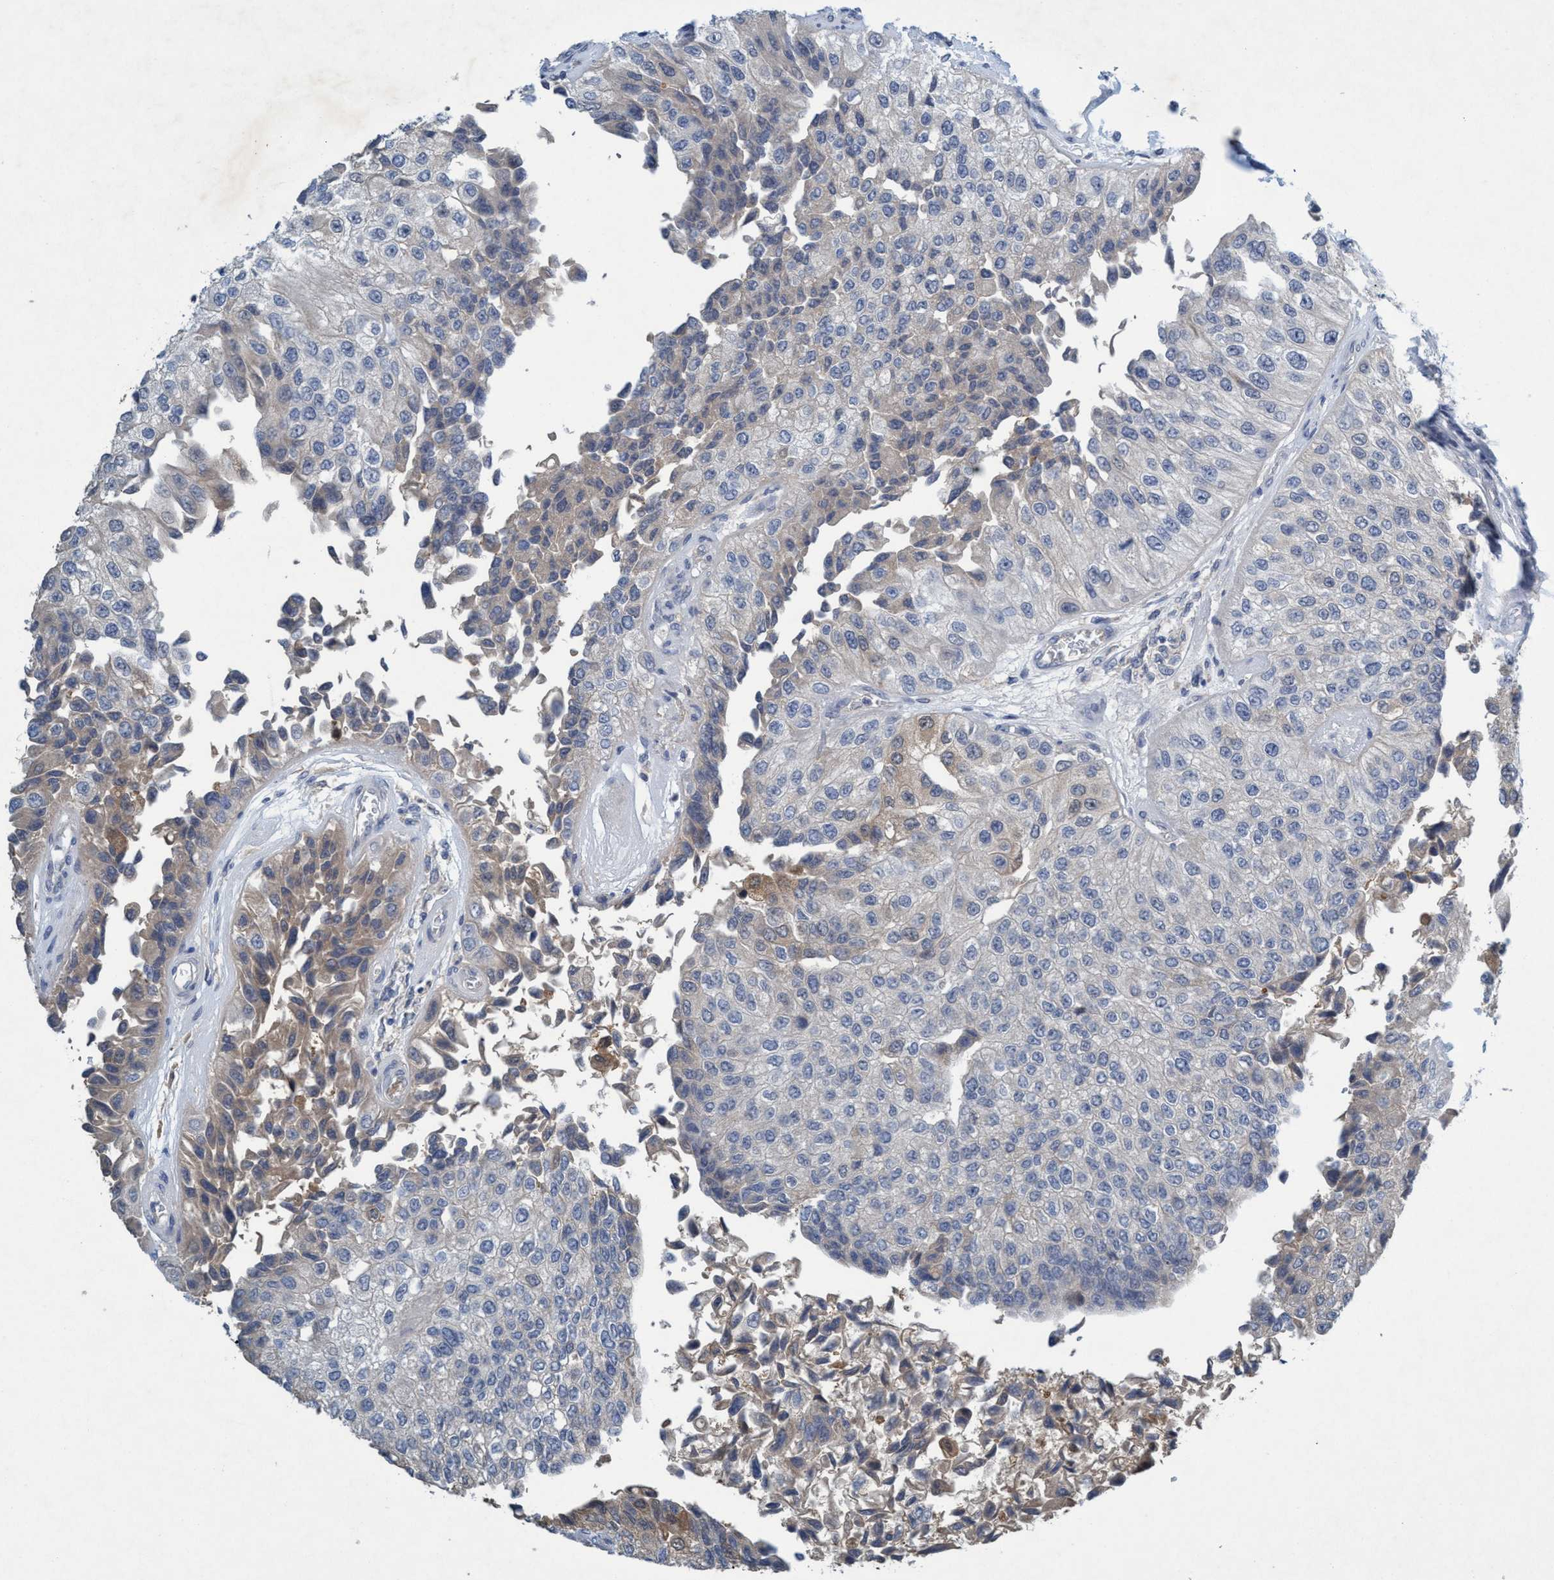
{"staining": {"intensity": "weak", "quantity": "25%-75%", "location": "cytoplasmic/membranous"}, "tissue": "urothelial cancer", "cell_type": "Tumor cells", "image_type": "cancer", "snomed": [{"axis": "morphology", "description": "Urothelial carcinoma, High grade"}, {"axis": "topography", "description": "Kidney"}, {"axis": "topography", "description": "Urinary bladder"}], "caption": "This is an image of immunohistochemistry staining of urothelial cancer, which shows weak positivity in the cytoplasmic/membranous of tumor cells.", "gene": "RNF208", "patient": {"sex": "male", "age": 77}}